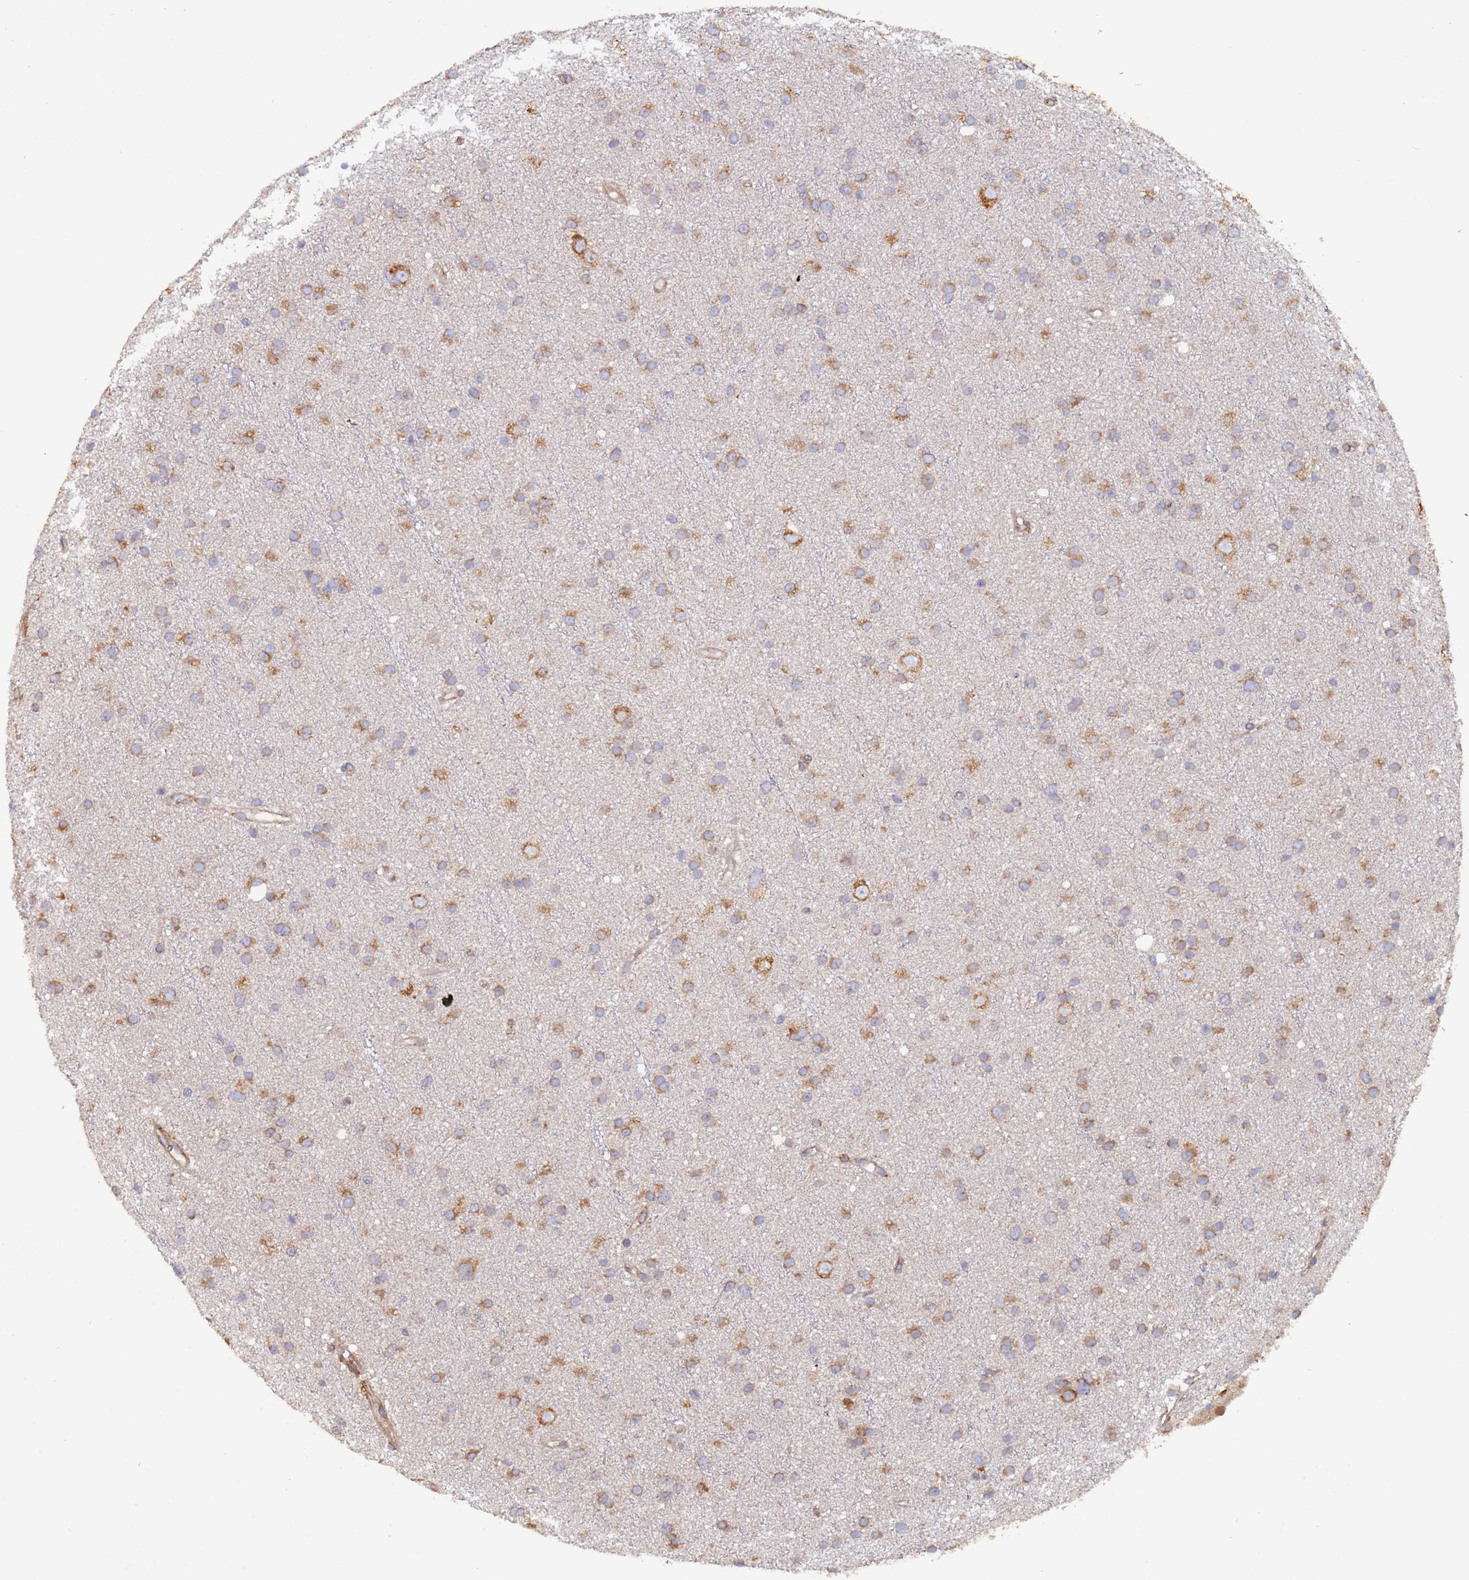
{"staining": {"intensity": "moderate", "quantity": ">75%", "location": "cytoplasmic/membranous"}, "tissue": "glioma", "cell_type": "Tumor cells", "image_type": "cancer", "snomed": [{"axis": "morphology", "description": "Glioma, malignant, Low grade"}, {"axis": "topography", "description": "Cerebral cortex"}], "caption": "Malignant glioma (low-grade) tissue reveals moderate cytoplasmic/membranous expression in approximately >75% of tumor cells", "gene": "ZNF844", "patient": {"sex": "female", "age": 39}}